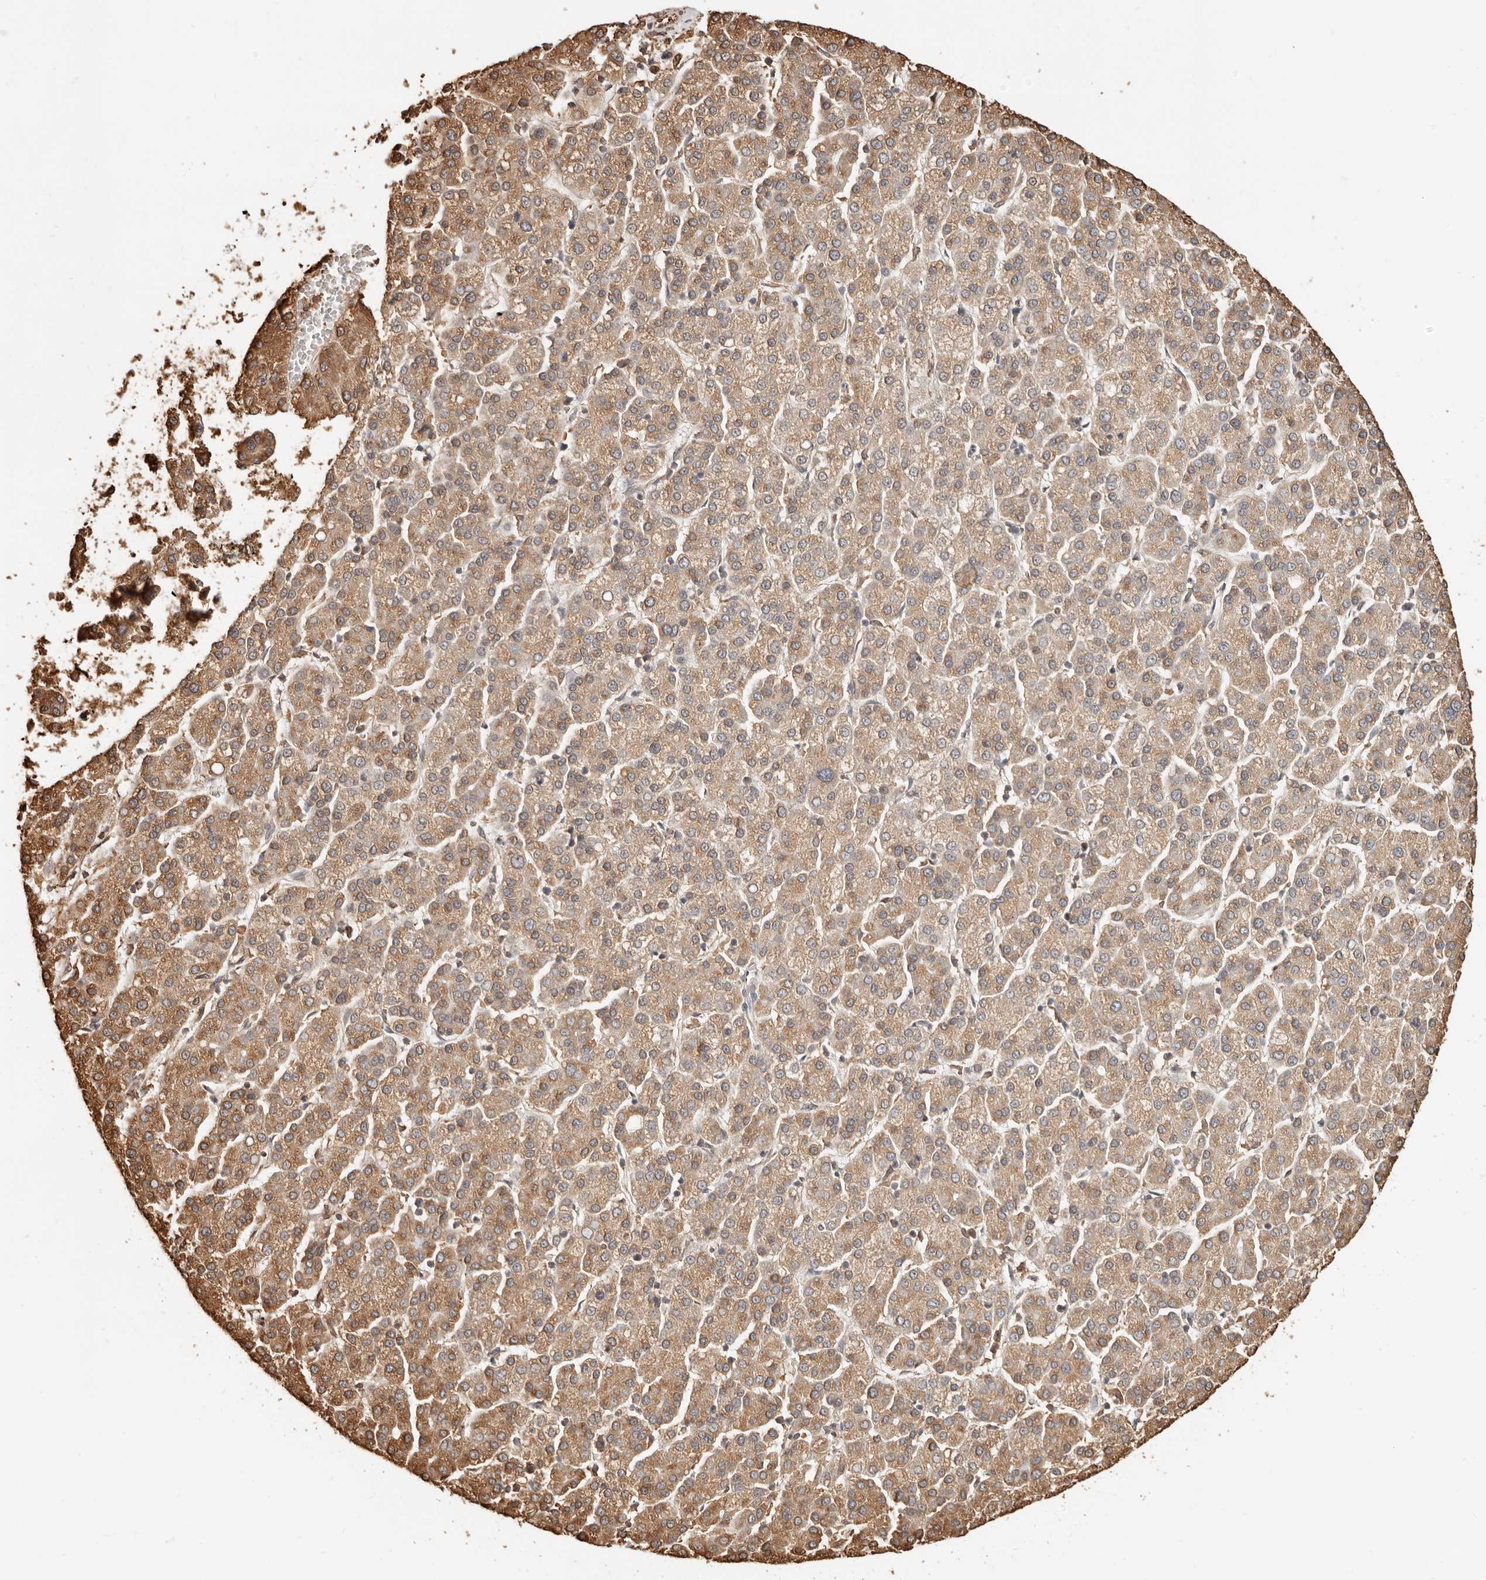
{"staining": {"intensity": "moderate", "quantity": ">75%", "location": "cytoplasmic/membranous"}, "tissue": "liver cancer", "cell_type": "Tumor cells", "image_type": "cancer", "snomed": [{"axis": "morphology", "description": "Carcinoma, Hepatocellular, NOS"}, {"axis": "topography", "description": "Liver"}], "caption": "The immunohistochemical stain labels moderate cytoplasmic/membranous staining in tumor cells of liver cancer (hepatocellular carcinoma) tissue.", "gene": "ARHGEF10L", "patient": {"sex": "female", "age": 58}}